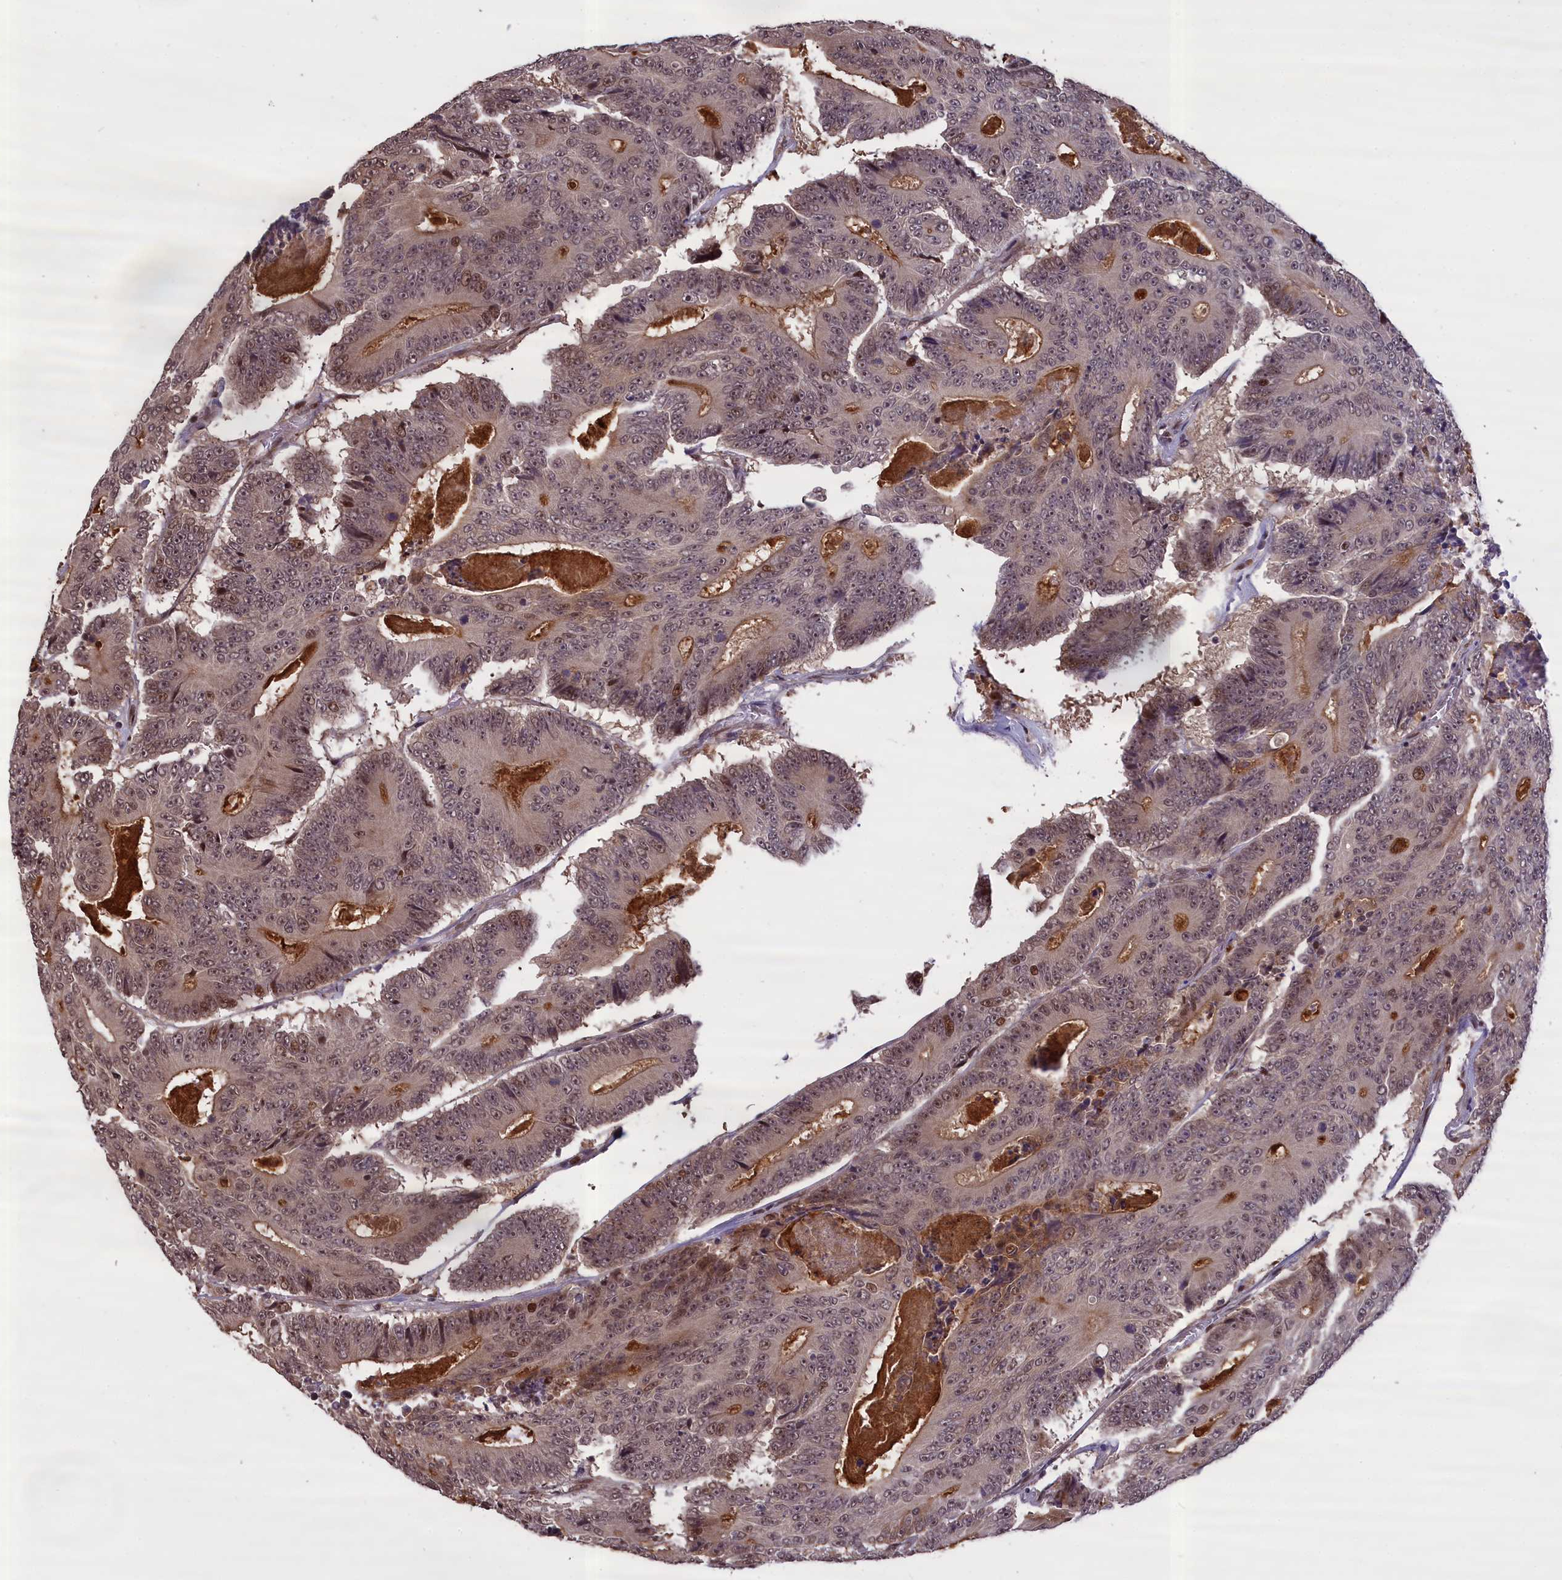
{"staining": {"intensity": "moderate", "quantity": "25%-75%", "location": "cytoplasmic/membranous,nuclear"}, "tissue": "colorectal cancer", "cell_type": "Tumor cells", "image_type": "cancer", "snomed": [{"axis": "morphology", "description": "Adenocarcinoma, NOS"}, {"axis": "topography", "description": "Colon"}], "caption": "This is an image of immunohistochemistry (IHC) staining of colorectal adenocarcinoma, which shows moderate expression in the cytoplasmic/membranous and nuclear of tumor cells.", "gene": "RELB", "patient": {"sex": "male", "age": 83}}